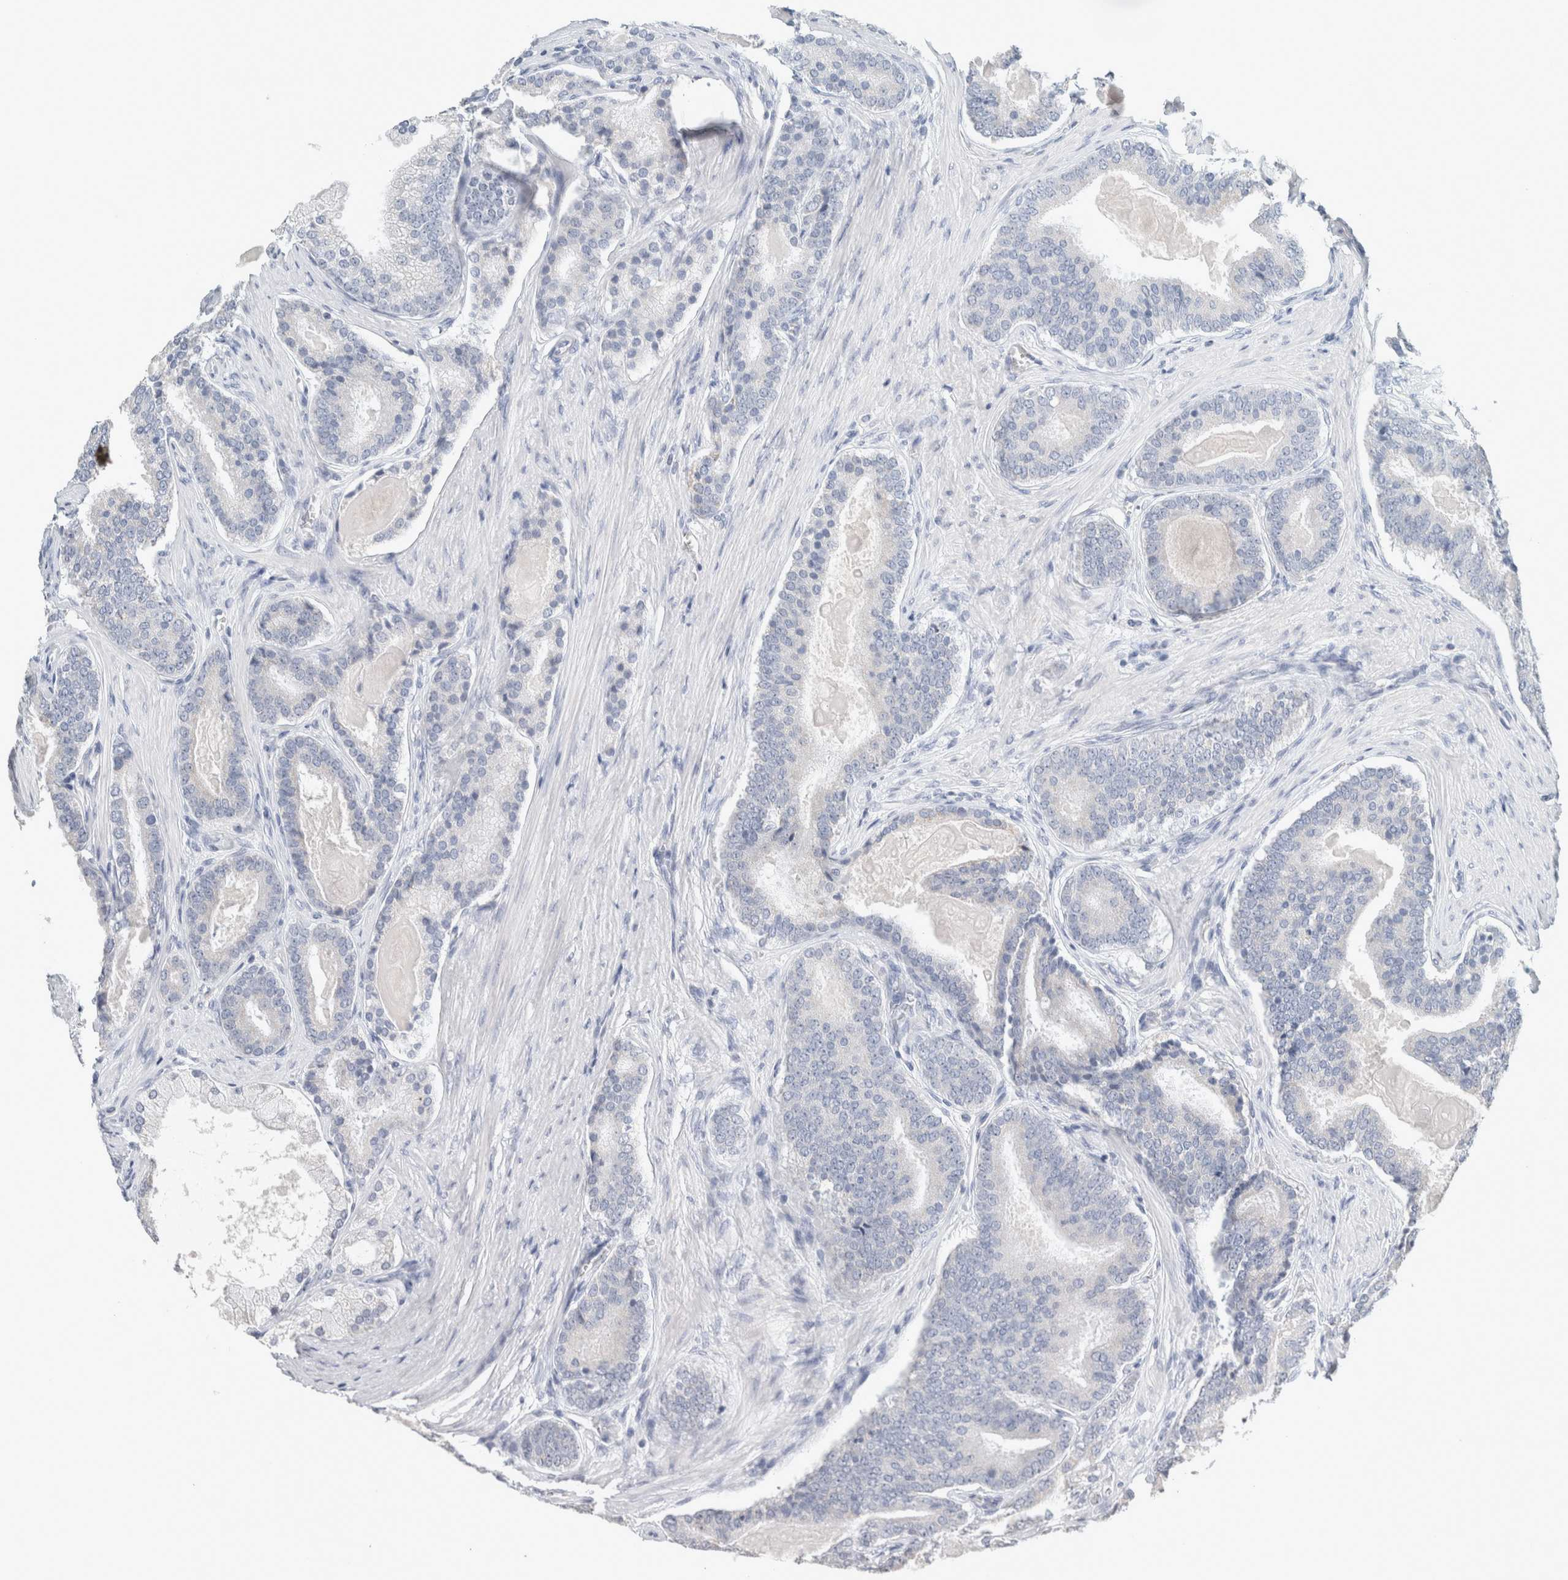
{"staining": {"intensity": "negative", "quantity": "none", "location": "none"}, "tissue": "prostate cancer", "cell_type": "Tumor cells", "image_type": "cancer", "snomed": [{"axis": "morphology", "description": "Adenocarcinoma, High grade"}, {"axis": "topography", "description": "Prostate"}], "caption": "This is an immunohistochemistry image of prostate cancer (adenocarcinoma (high-grade)). There is no expression in tumor cells.", "gene": "CRAT", "patient": {"sex": "male", "age": 60}}